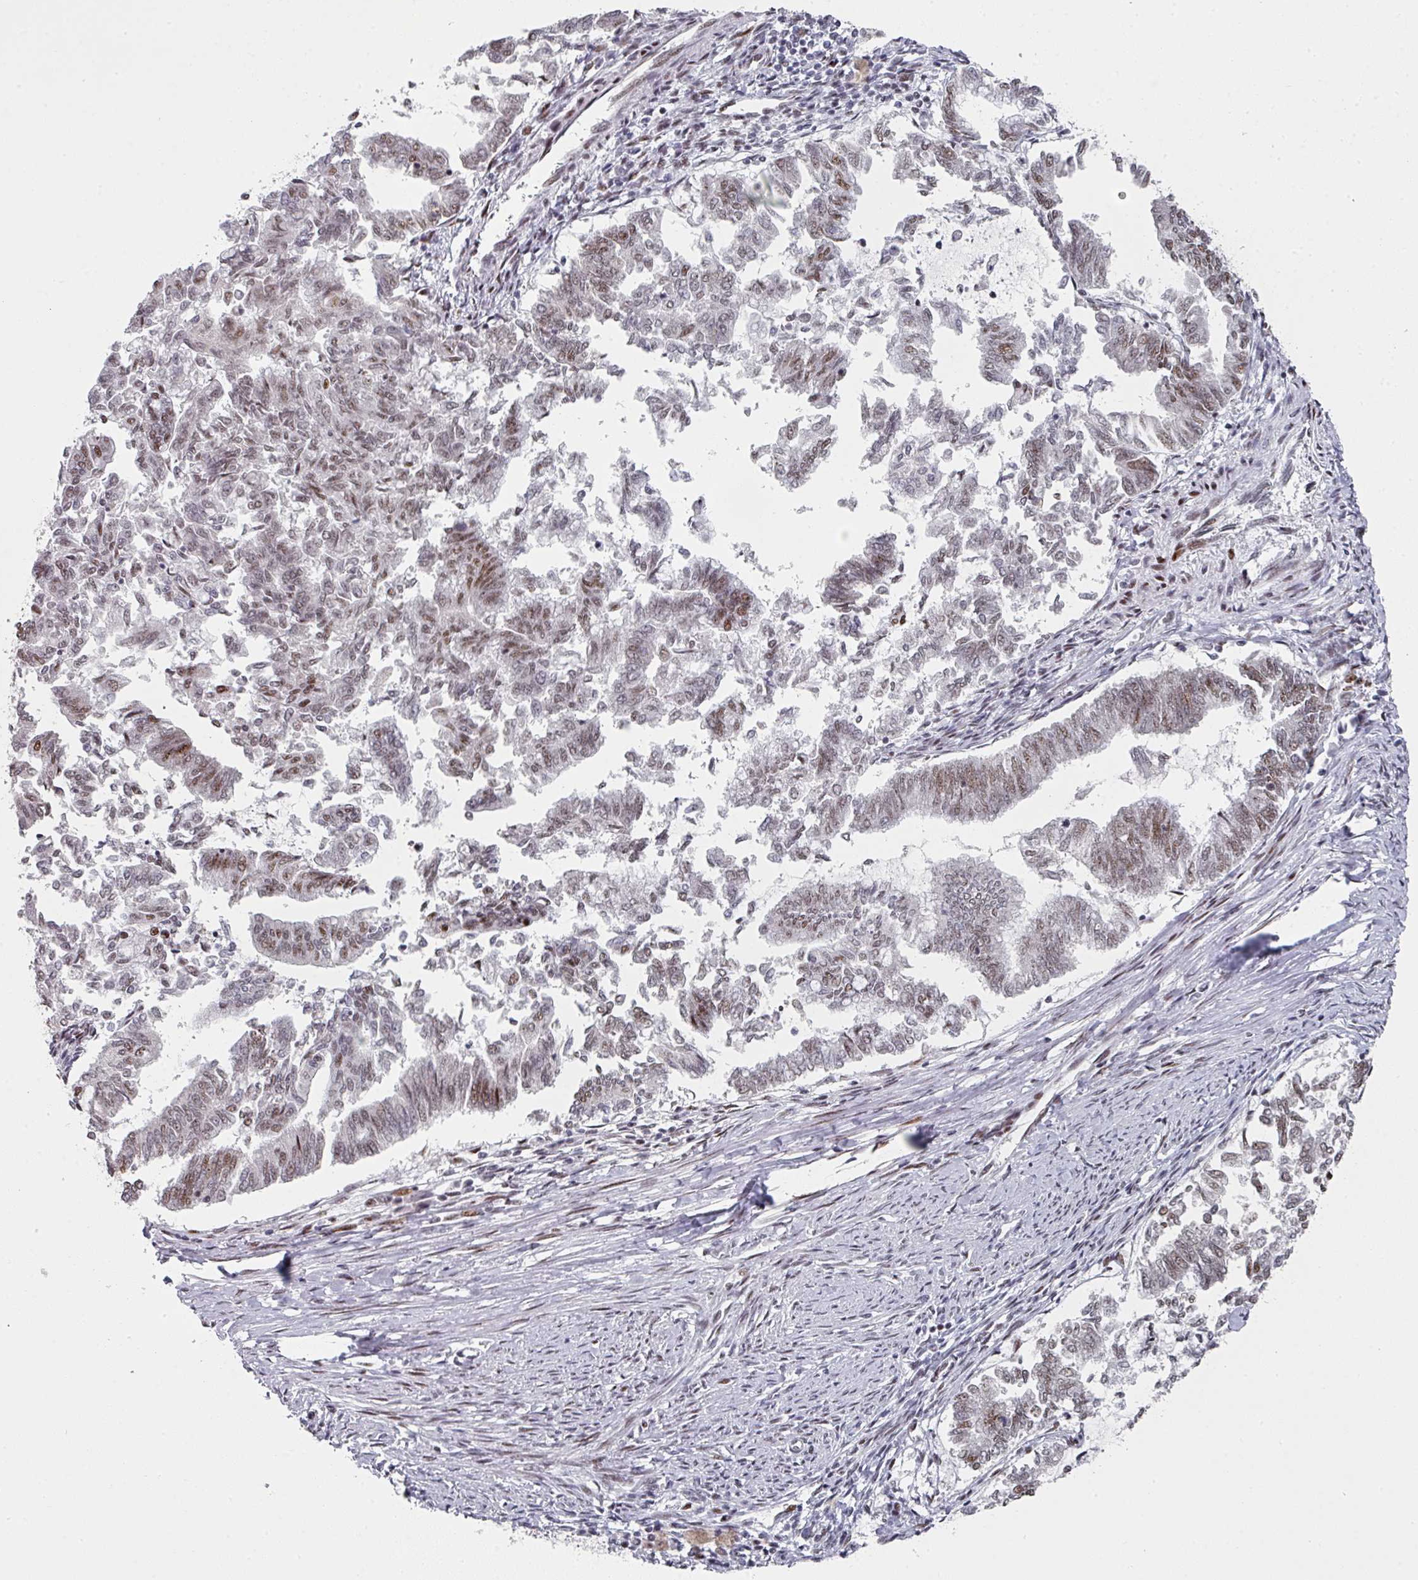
{"staining": {"intensity": "moderate", "quantity": ">75%", "location": "nuclear"}, "tissue": "endometrial cancer", "cell_type": "Tumor cells", "image_type": "cancer", "snomed": [{"axis": "morphology", "description": "Adenocarcinoma, NOS"}, {"axis": "topography", "description": "Endometrium"}], "caption": "Endometrial adenocarcinoma stained for a protein shows moderate nuclear positivity in tumor cells.", "gene": "SF3B5", "patient": {"sex": "female", "age": 79}}